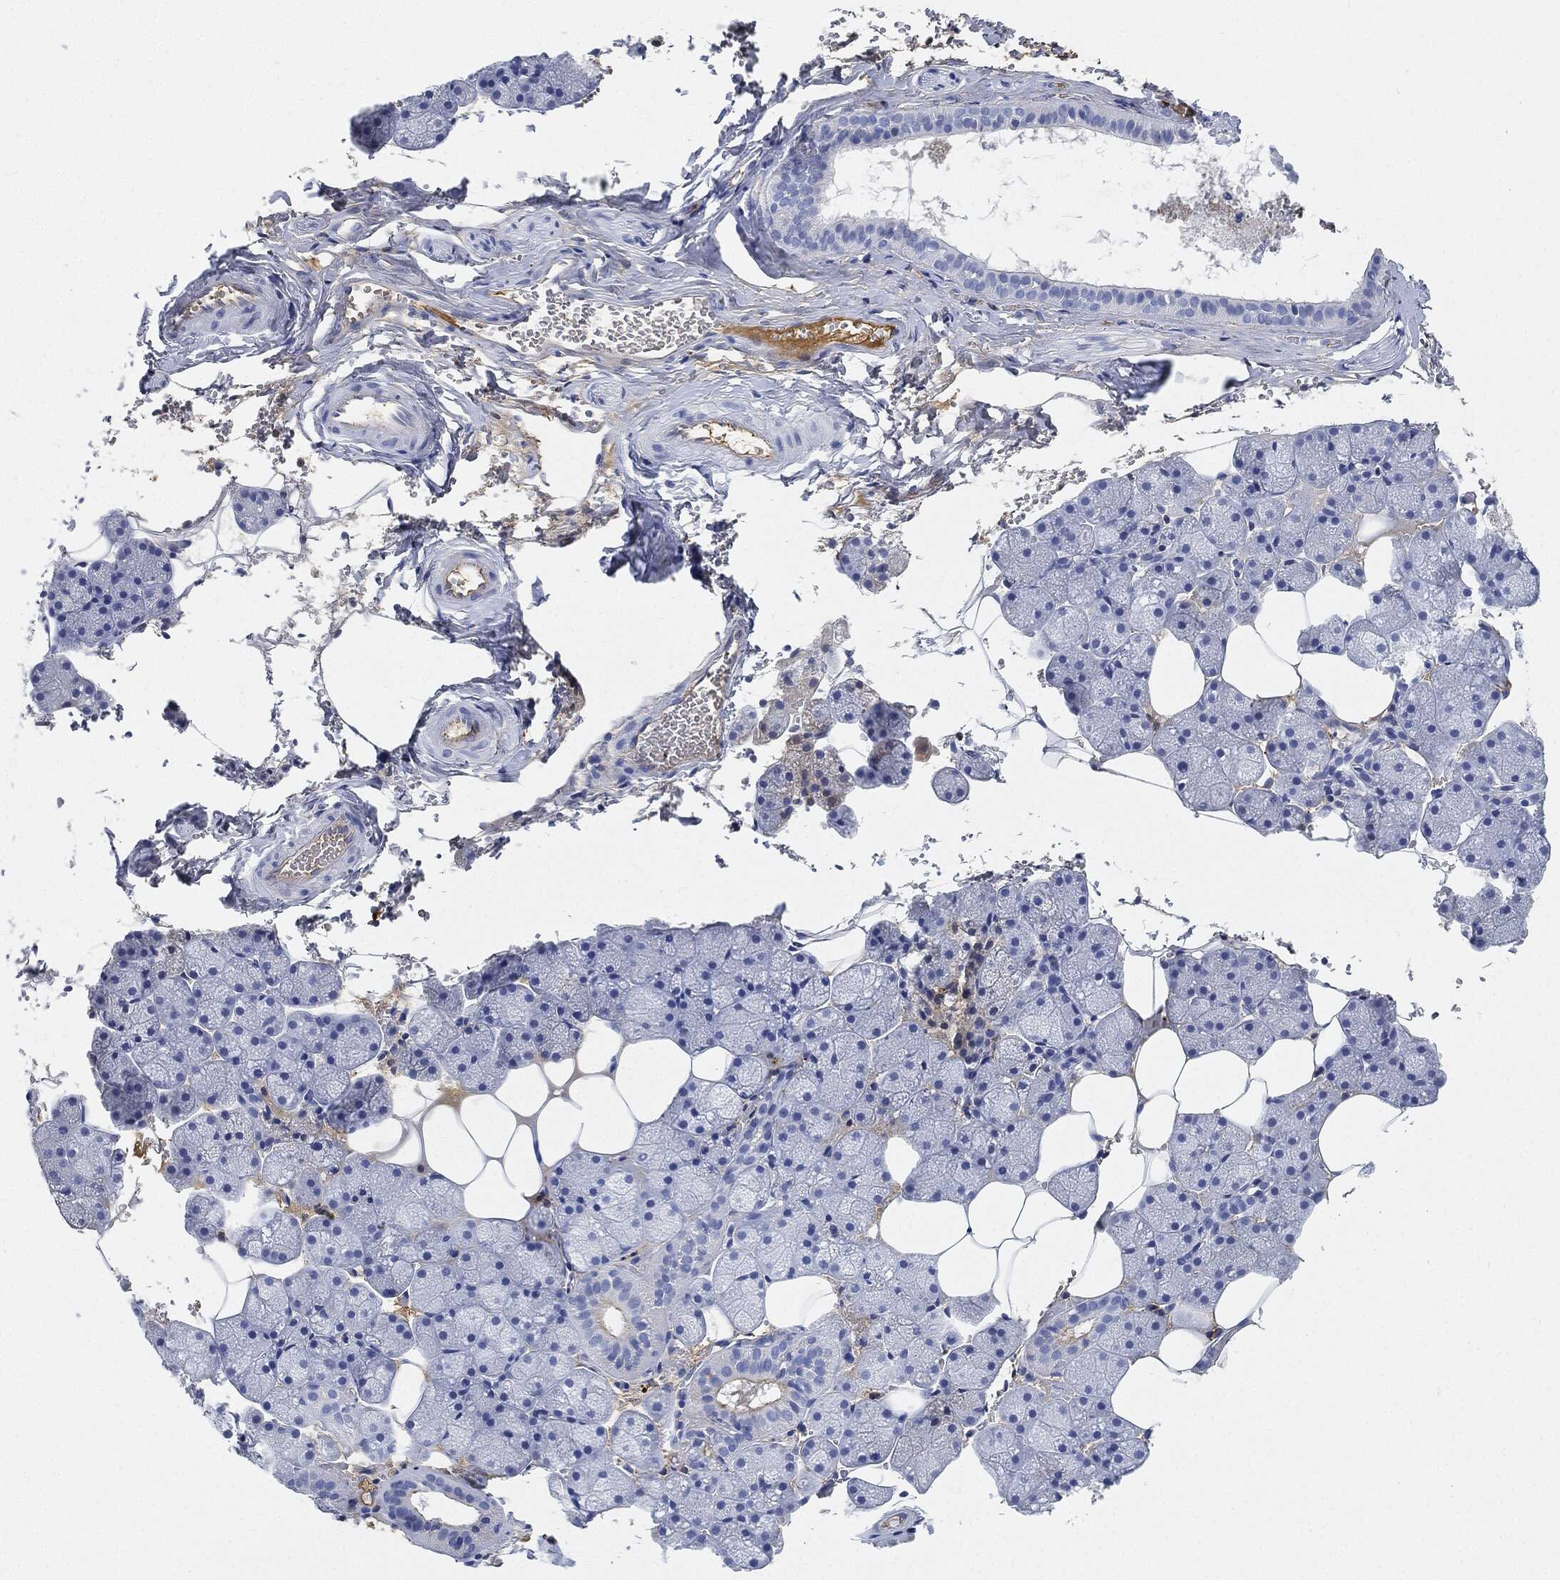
{"staining": {"intensity": "negative", "quantity": "none", "location": "none"}, "tissue": "salivary gland", "cell_type": "Glandular cells", "image_type": "normal", "snomed": [{"axis": "morphology", "description": "Normal tissue, NOS"}, {"axis": "topography", "description": "Salivary gland"}], "caption": "A high-resolution image shows immunohistochemistry (IHC) staining of benign salivary gland, which shows no significant expression in glandular cells. Nuclei are stained in blue.", "gene": "IGLV6", "patient": {"sex": "male", "age": 38}}